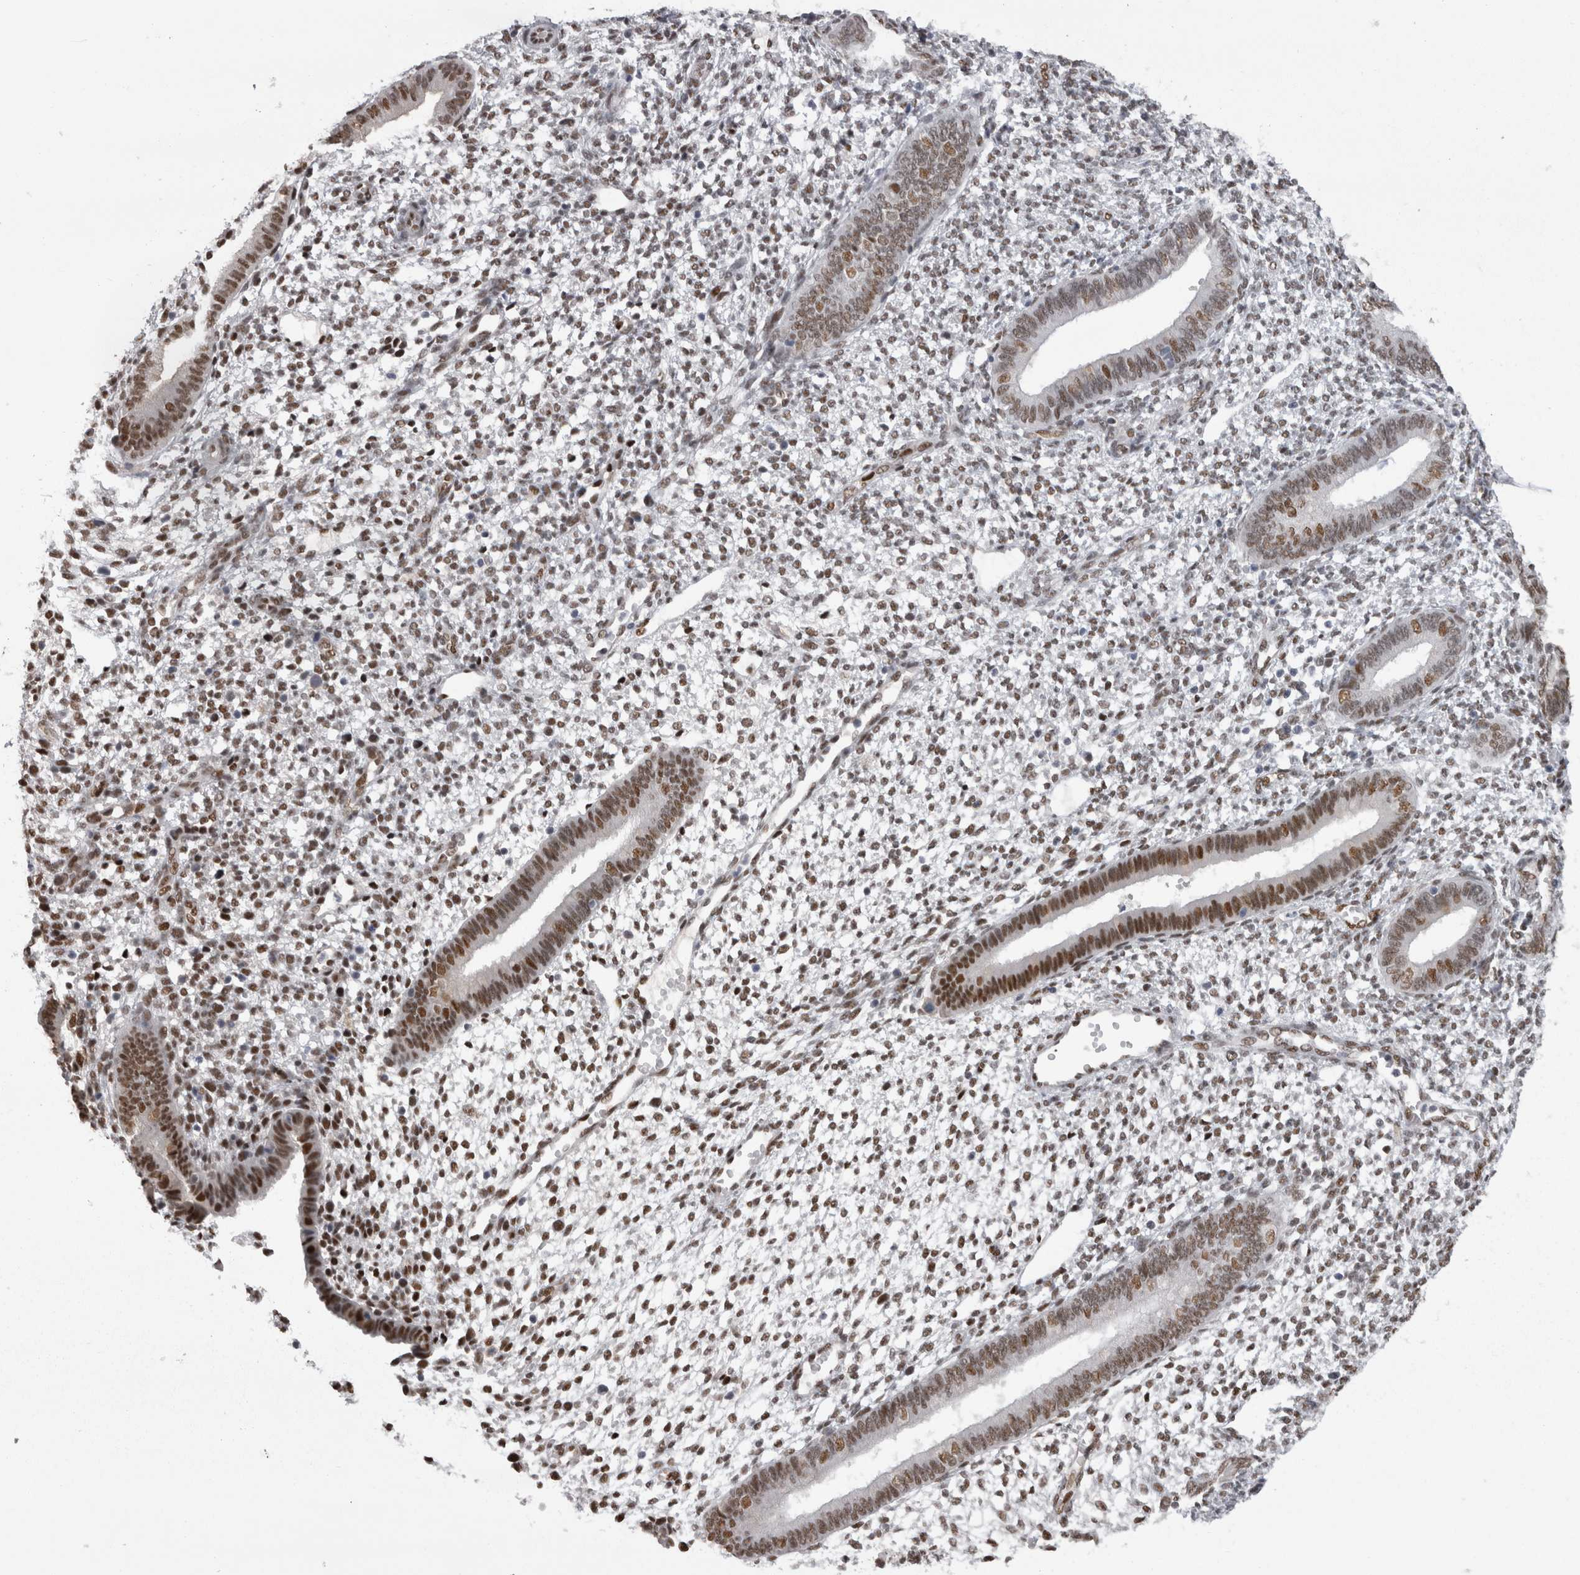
{"staining": {"intensity": "moderate", "quantity": "25%-75%", "location": "nuclear"}, "tissue": "endometrium", "cell_type": "Cells in endometrial stroma", "image_type": "normal", "snomed": [{"axis": "morphology", "description": "Normal tissue, NOS"}, {"axis": "topography", "description": "Endometrium"}], "caption": "Protein expression analysis of normal human endometrium reveals moderate nuclear positivity in about 25%-75% of cells in endometrial stroma.", "gene": "C1orf54", "patient": {"sex": "female", "age": 46}}